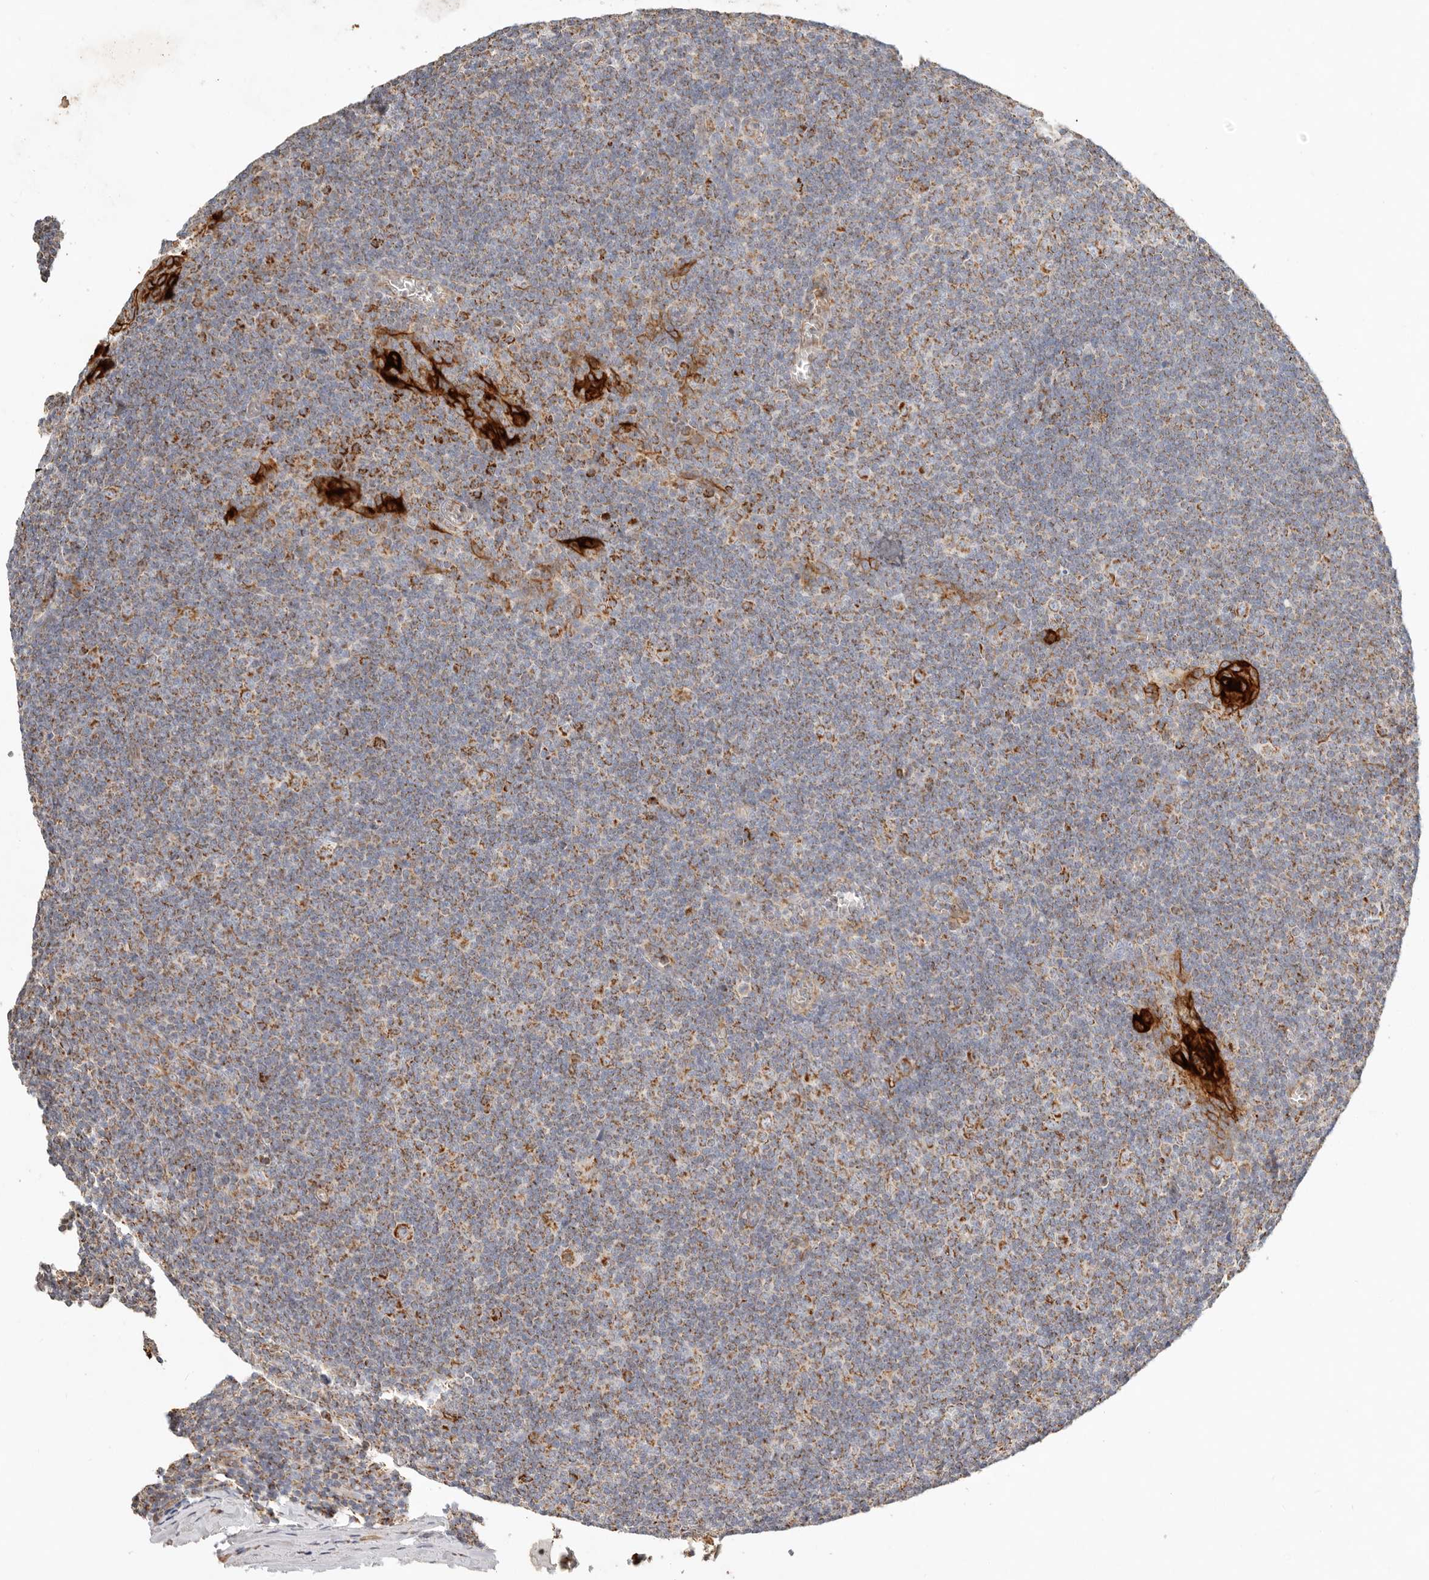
{"staining": {"intensity": "strong", "quantity": "25%-75%", "location": "cytoplasmic/membranous"}, "tissue": "tonsil", "cell_type": "Germinal center cells", "image_type": "normal", "snomed": [{"axis": "morphology", "description": "Normal tissue, NOS"}, {"axis": "topography", "description": "Tonsil"}], "caption": "Tonsil stained with DAB immunohistochemistry (IHC) shows high levels of strong cytoplasmic/membranous positivity in approximately 25%-75% of germinal center cells. Immunohistochemistry (ihc) stains the protein in brown and the nuclei are stained blue.", "gene": "ARHGEF10L", "patient": {"sex": "male", "age": 37}}